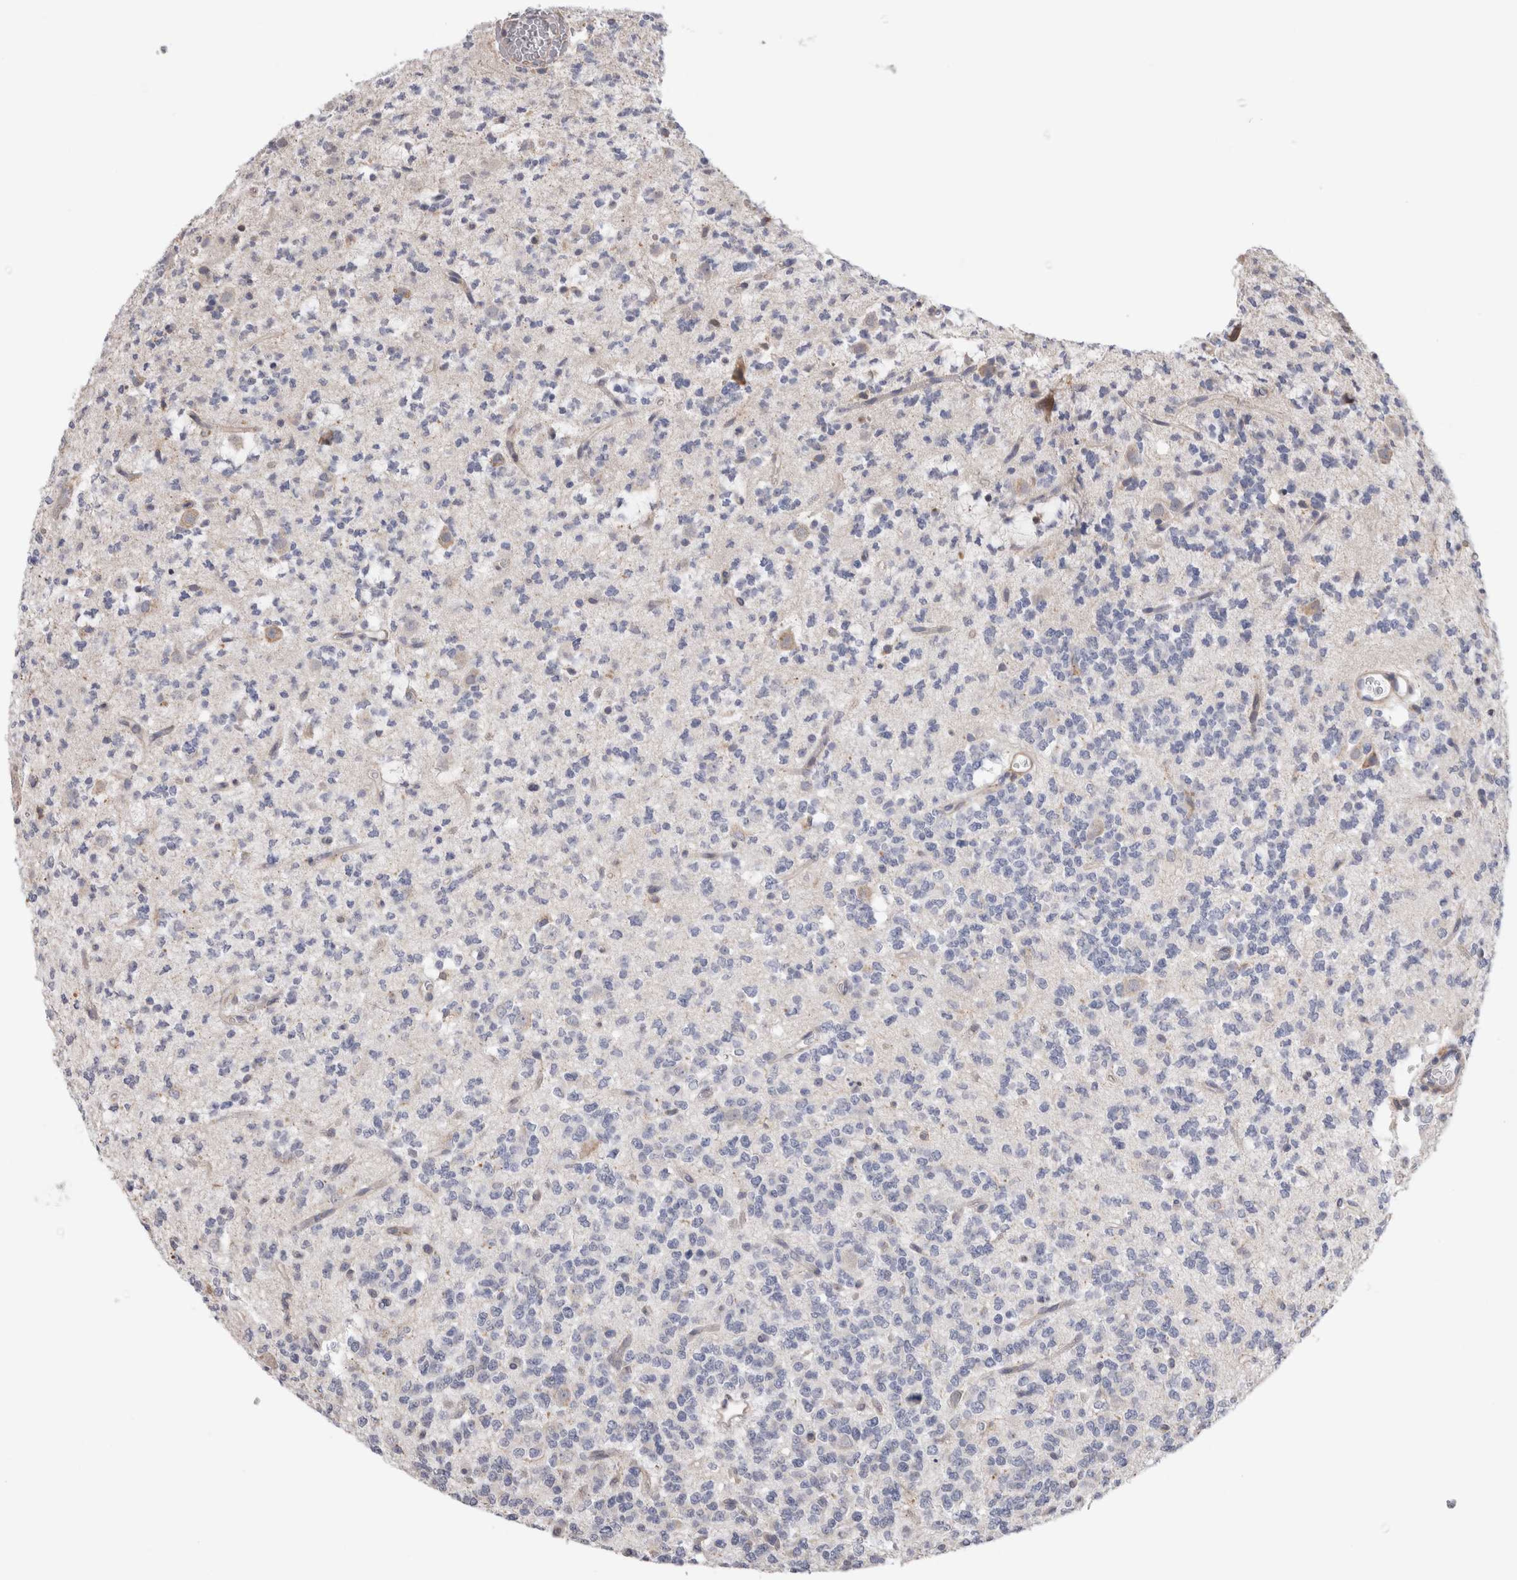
{"staining": {"intensity": "negative", "quantity": "none", "location": "none"}, "tissue": "glioma", "cell_type": "Tumor cells", "image_type": "cancer", "snomed": [{"axis": "morphology", "description": "Glioma, malignant, Low grade"}, {"axis": "topography", "description": "Brain"}], "caption": "IHC image of human glioma stained for a protein (brown), which demonstrates no positivity in tumor cells.", "gene": "SMAP2", "patient": {"sex": "male", "age": 38}}